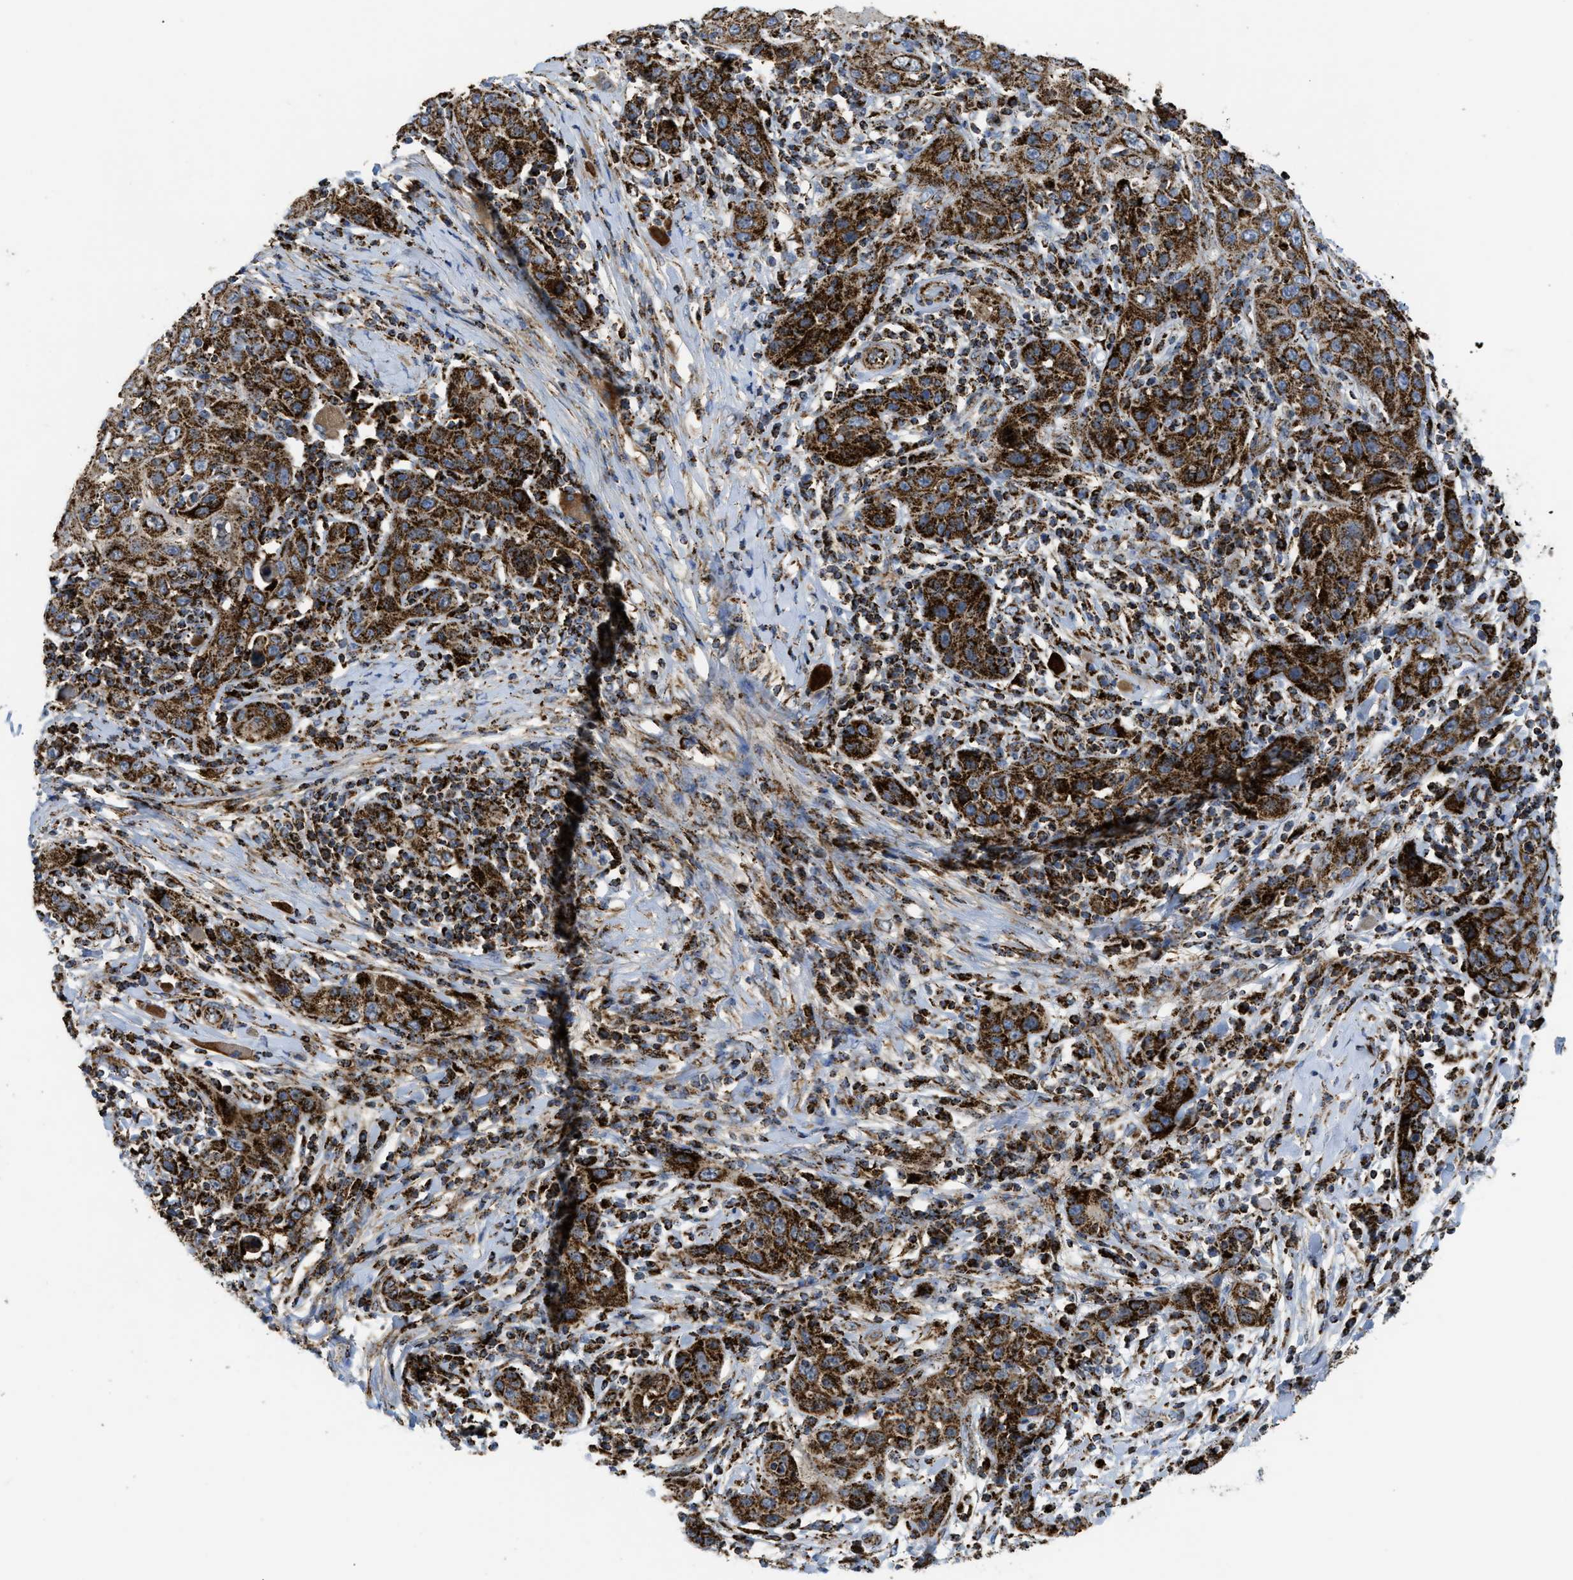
{"staining": {"intensity": "strong", "quantity": ">75%", "location": "cytoplasmic/membranous"}, "tissue": "skin cancer", "cell_type": "Tumor cells", "image_type": "cancer", "snomed": [{"axis": "morphology", "description": "Squamous cell carcinoma, NOS"}, {"axis": "topography", "description": "Skin"}], "caption": "IHC (DAB (3,3'-diaminobenzidine)) staining of human skin cancer demonstrates strong cytoplasmic/membranous protein positivity in about >75% of tumor cells. The staining is performed using DAB (3,3'-diaminobenzidine) brown chromogen to label protein expression. The nuclei are counter-stained blue using hematoxylin.", "gene": "SQOR", "patient": {"sex": "female", "age": 88}}